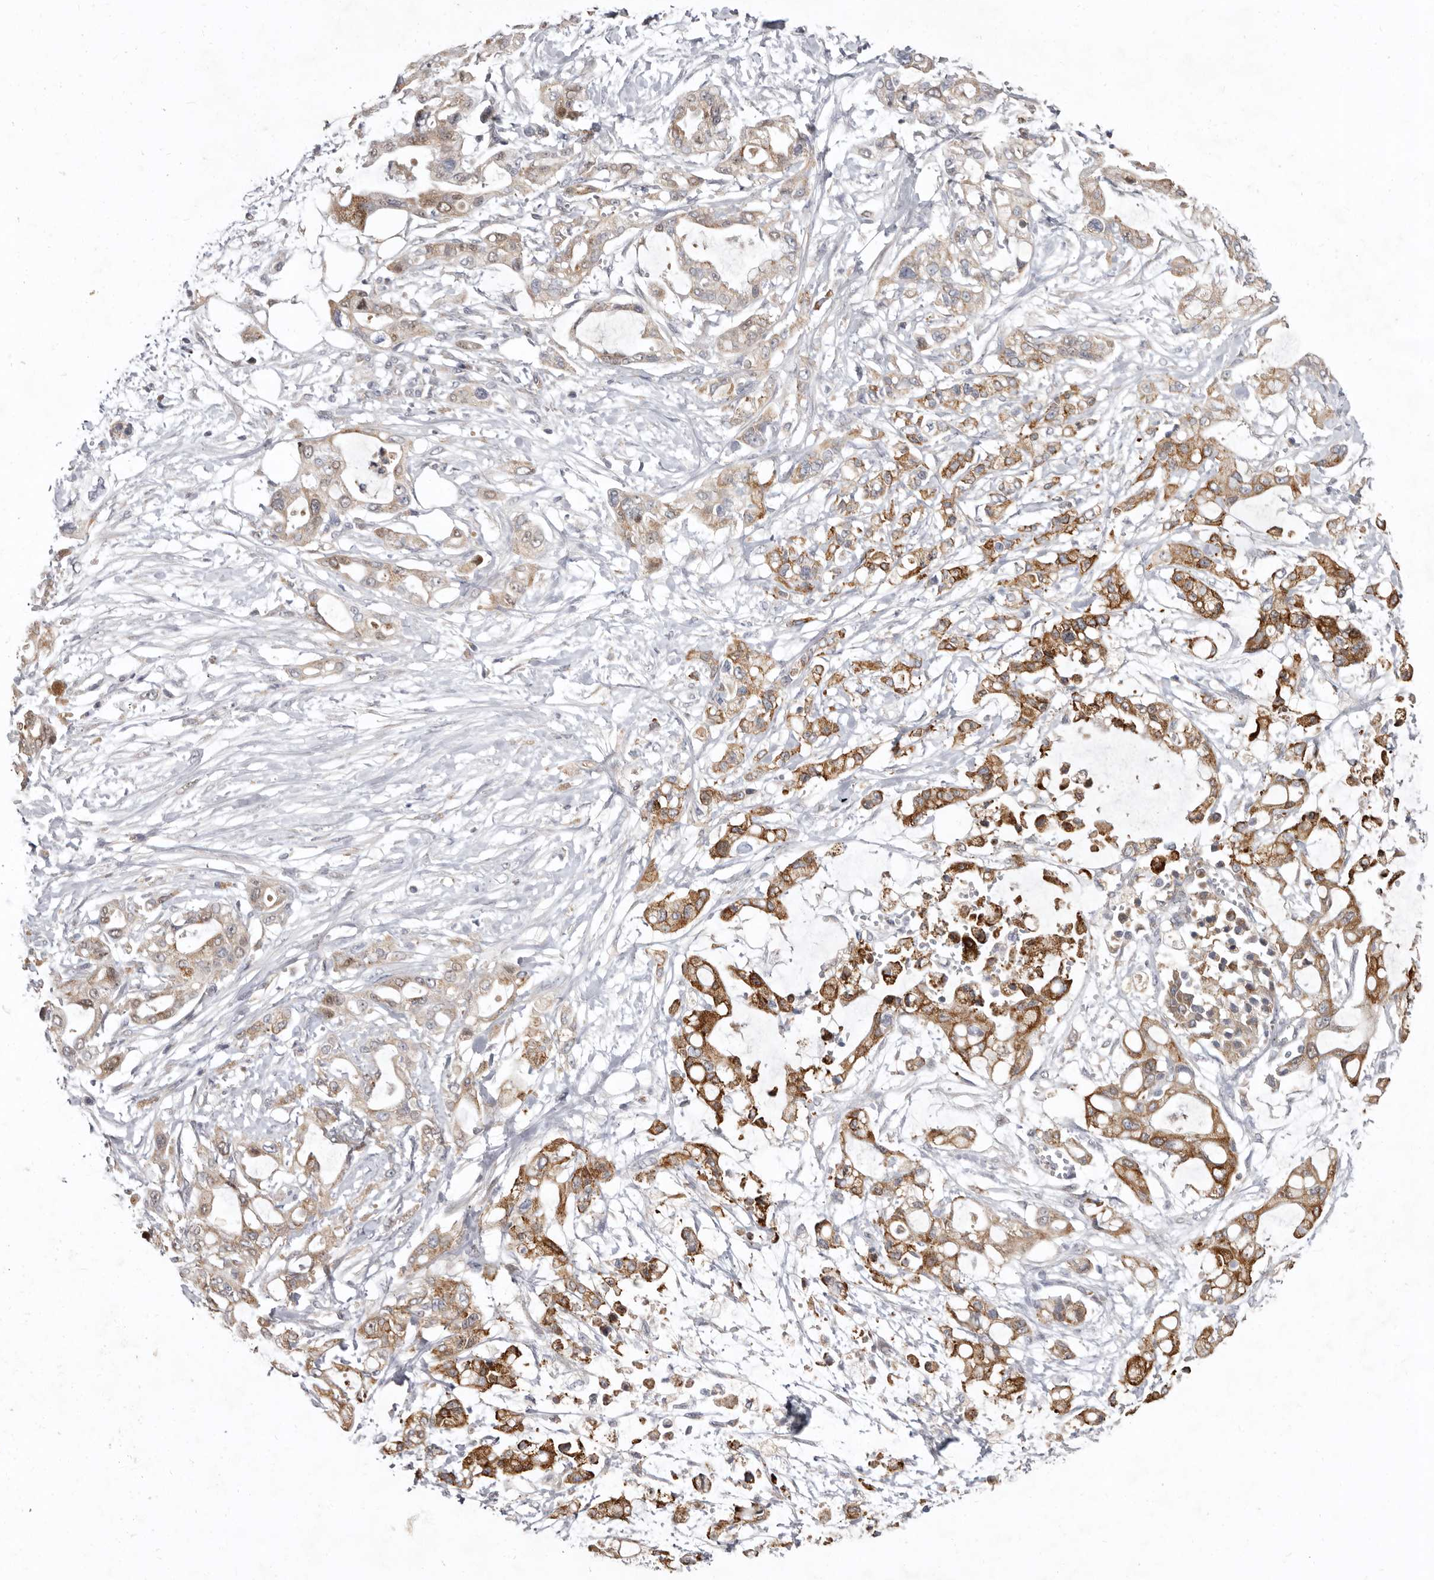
{"staining": {"intensity": "moderate", "quantity": "25%-75%", "location": "cytoplasmic/membranous"}, "tissue": "pancreatic cancer", "cell_type": "Tumor cells", "image_type": "cancer", "snomed": [{"axis": "morphology", "description": "Adenocarcinoma, NOS"}, {"axis": "topography", "description": "Pancreas"}], "caption": "Immunohistochemical staining of human pancreatic adenocarcinoma reveals medium levels of moderate cytoplasmic/membranous protein staining in approximately 25%-75% of tumor cells.", "gene": "SMC4", "patient": {"sex": "male", "age": 68}}